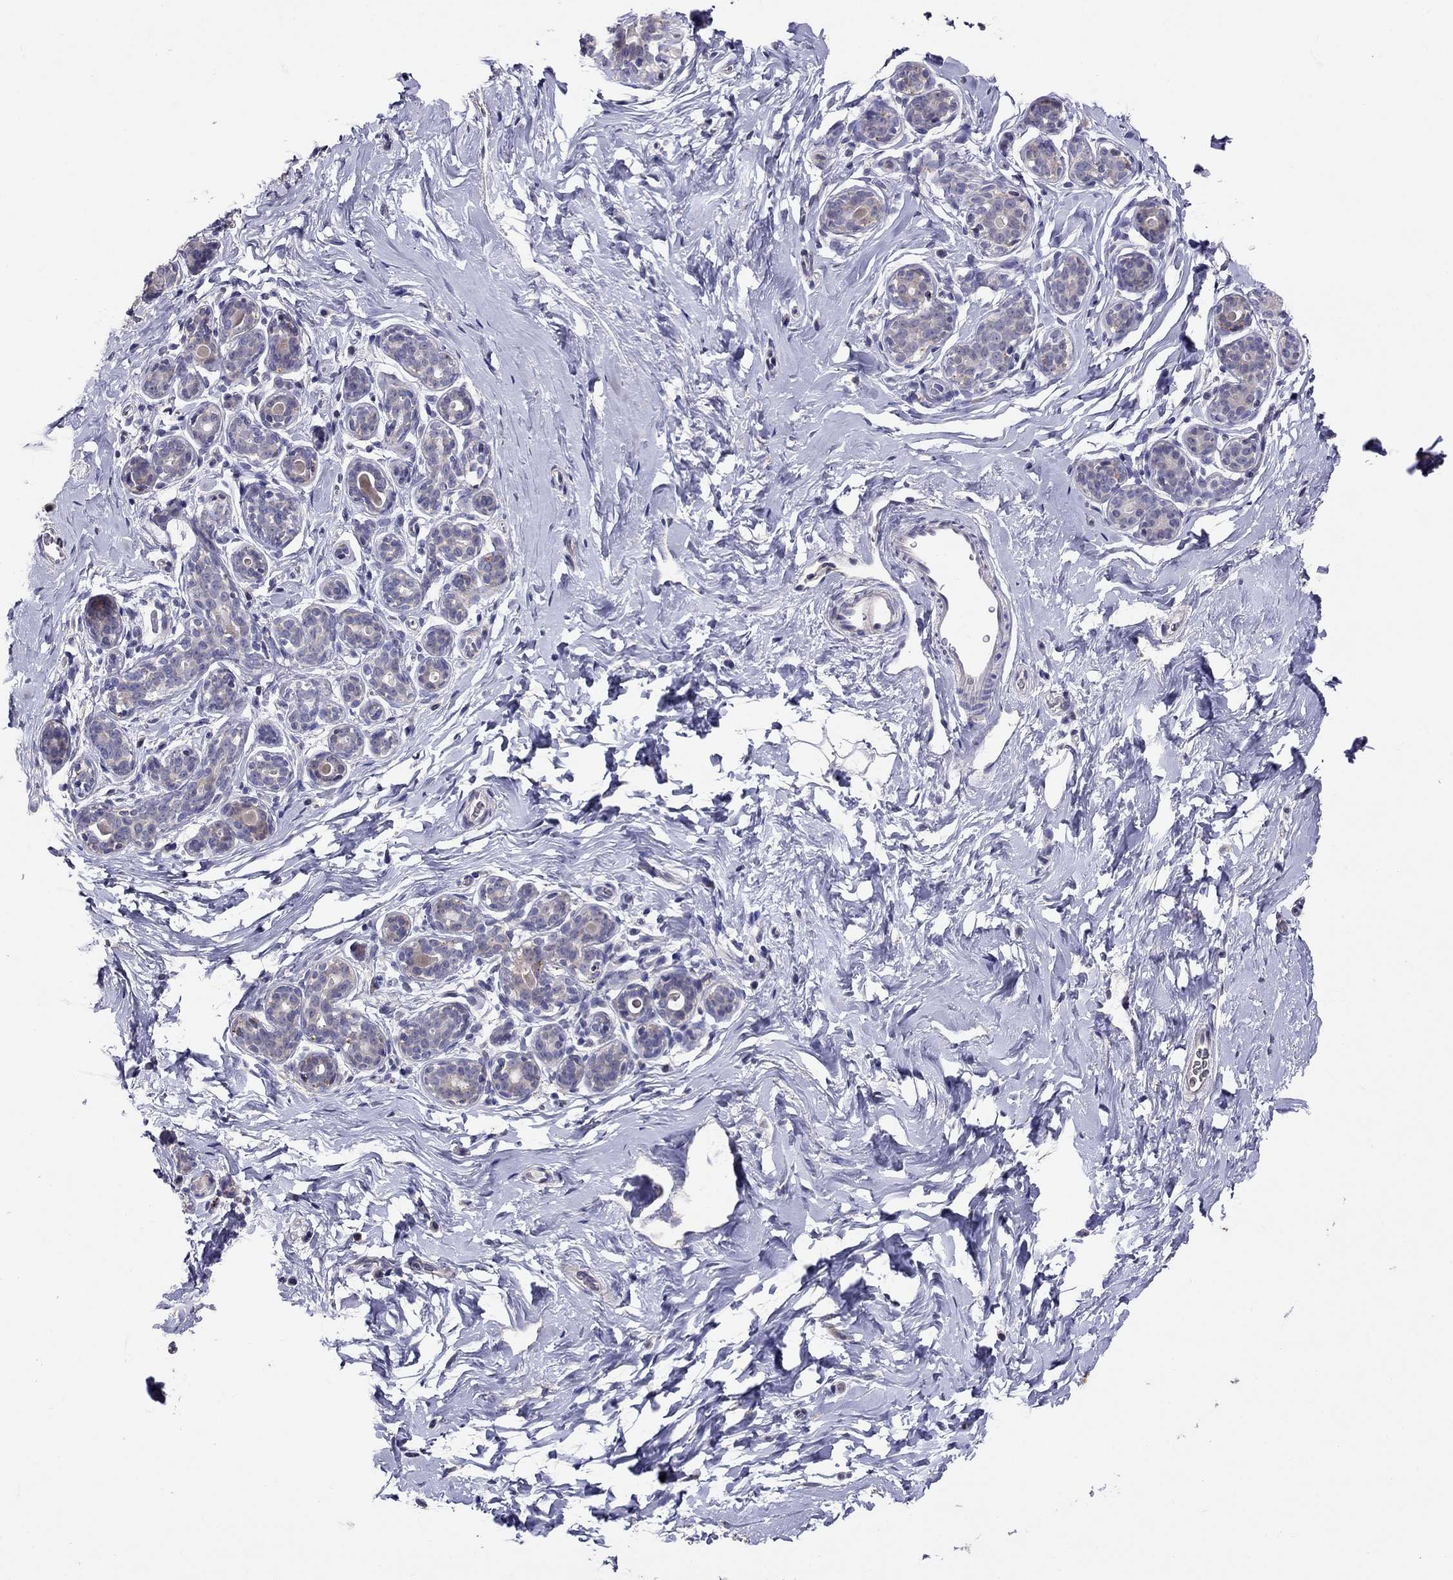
{"staining": {"intensity": "negative", "quantity": "none", "location": "none"}, "tissue": "breast", "cell_type": "Adipocytes", "image_type": "normal", "snomed": [{"axis": "morphology", "description": "Normal tissue, NOS"}, {"axis": "topography", "description": "Skin"}, {"axis": "topography", "description": "Breast"}], "caption": "Immunohistochemistry of unremarkable human breast exhibits no expression in adipocytes.", "gene": "MAGEB4", "patient": {"sex": "female", "age": 43}}